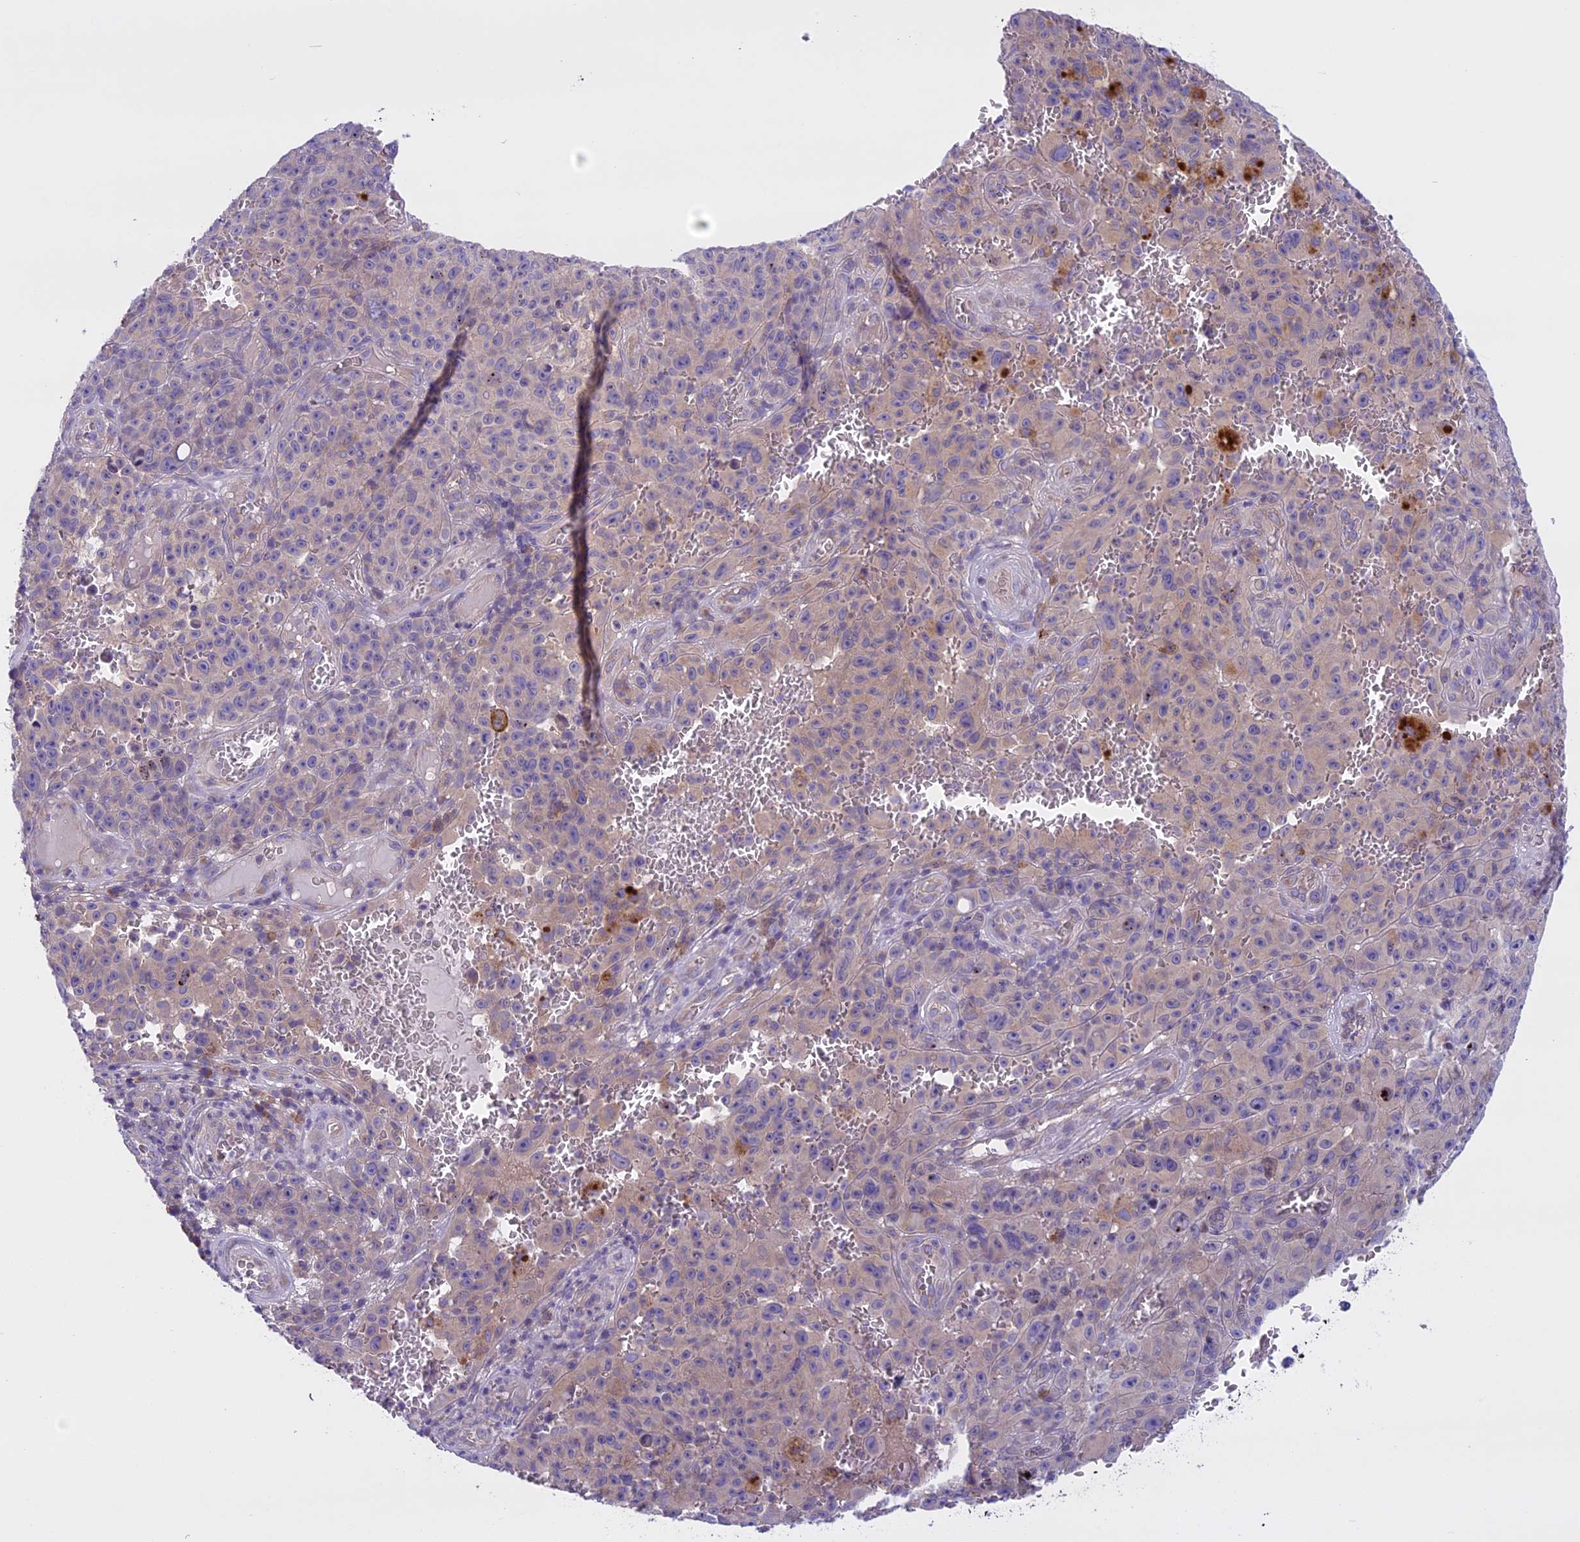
{"staining": {"intensity": "negative", "quantity": "none", "location": "none"}, "tissue": "melanoma", "cell_type": "Tumor cells", "image_type": "cancer", "snomed": [{"axis": "morphology", "description": "Malignant melanoma, NOS"}, {"axis": "topography", "description": "Skin"}], "caption": "Melanoma was stained to show a protein in brown. There is no significant positivity in tumor cells. (Immunohistochemistry (ihc), brightfield microscopy, high magnification).", "gene": "DCTN5", "patient": {"sex": "female", "age": 82}}